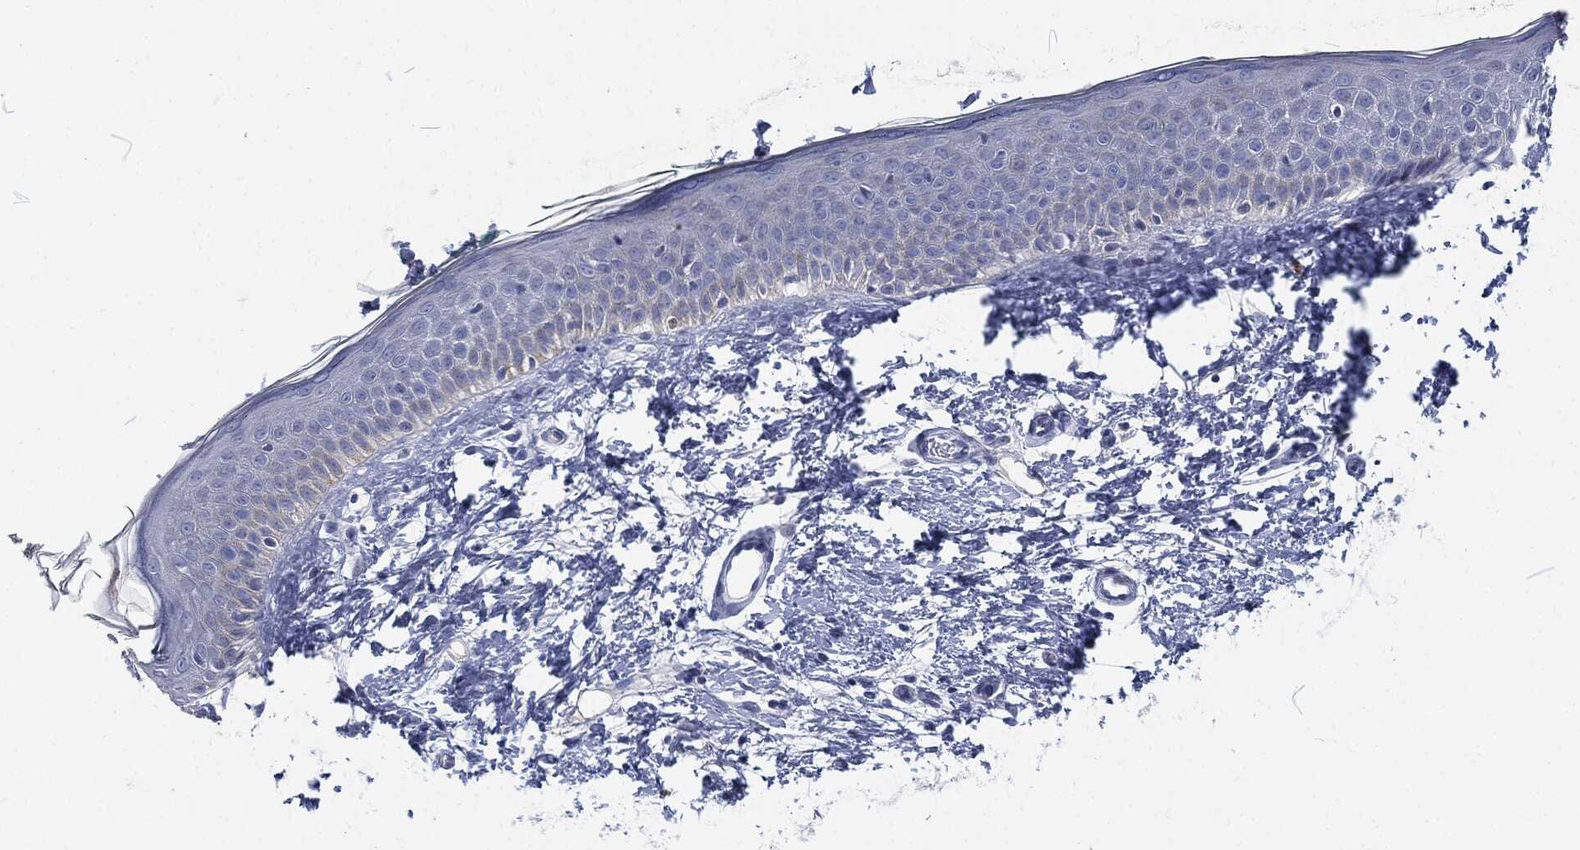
{"staining": {"intensity": "negative", "quantity": "none", "location": "none"}, "tissue": "skin", "cell_type": "Fibroblasts", "image_type": "normal", "snomed": [{"axis": "morphology", "description": "Normal tissue, NOS"}, {"axis": "morphology", "description": "Basal cell carcinoma"}, {"axis": "topography", "description": "Skin"}], "caption": "The immunohistochemistry (IHC) photomicrograph has no significant positivity in fibroblasts of skin. Brightfield microscopy of IHC stained with DAB (3,3'-diaminobenzidine) (brown) and hematoxylin (blue), captured at high magnification.", "gene": "MPO", "patient": {"sex": "male", "age": 33}}